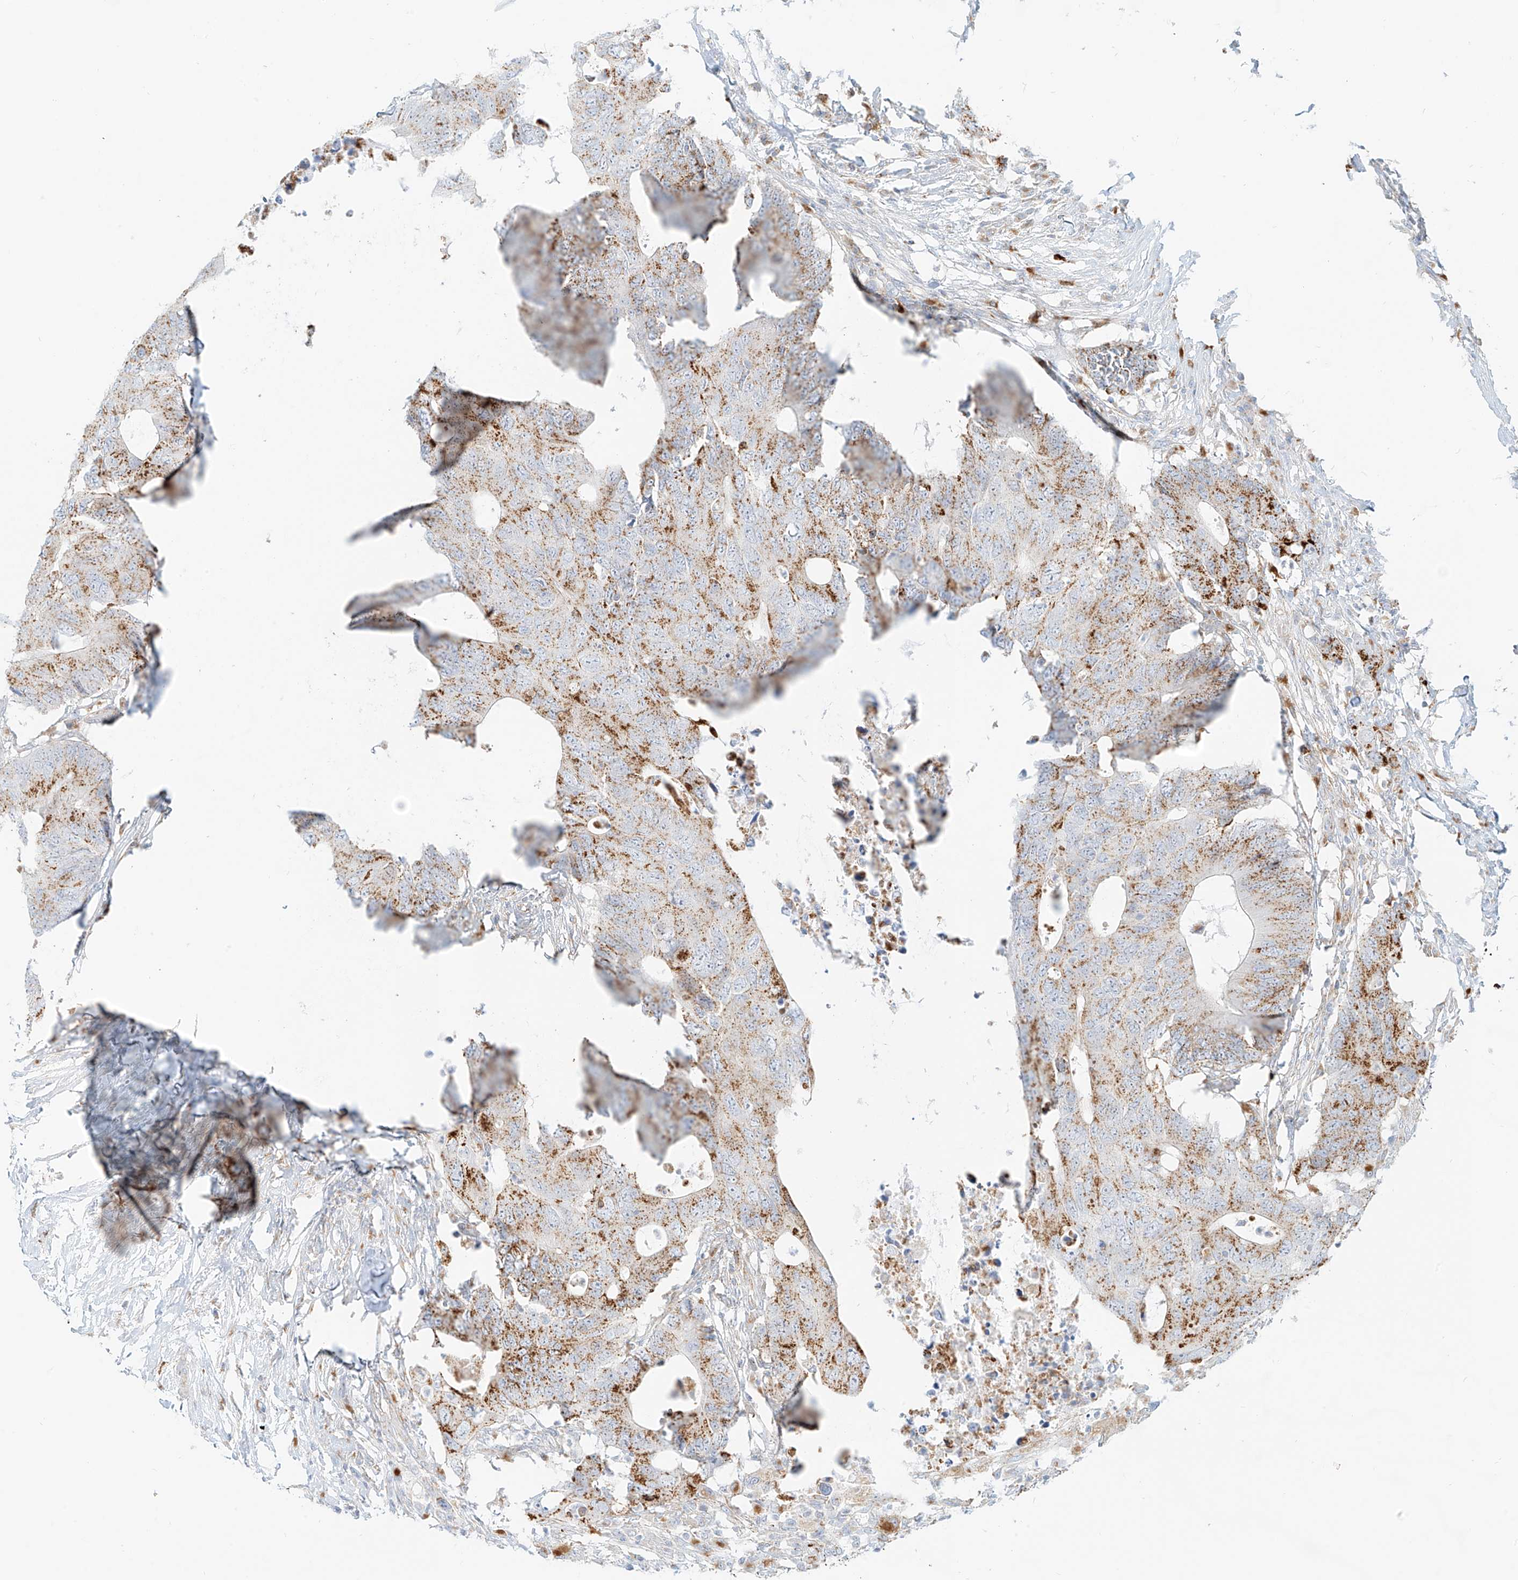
{"staining": {"intensity": "moderate", "quantity": ">75%", "location": "cytoplasmic/membranous"}, "tissue": "colorectal cancer", "cell_type": "Tumor cells", "image_type": "cancer", "snomed": [{"axis": "morphology", "description": "Adenocarcinoma, NOS"}, {"axis": "topography", "description": "Colon"}], "caption": "This histopathology image exhibits colorectal cancer stained with immunohistochemistry (IHC) to label a protein in brown. The cytoplasmic/membranous of tumor cells show moderate positivity for the protein. Nuclei are counter-stained blue.", "gene": "SLC35F6", "patient": {"sex": "male", "age": 71}}